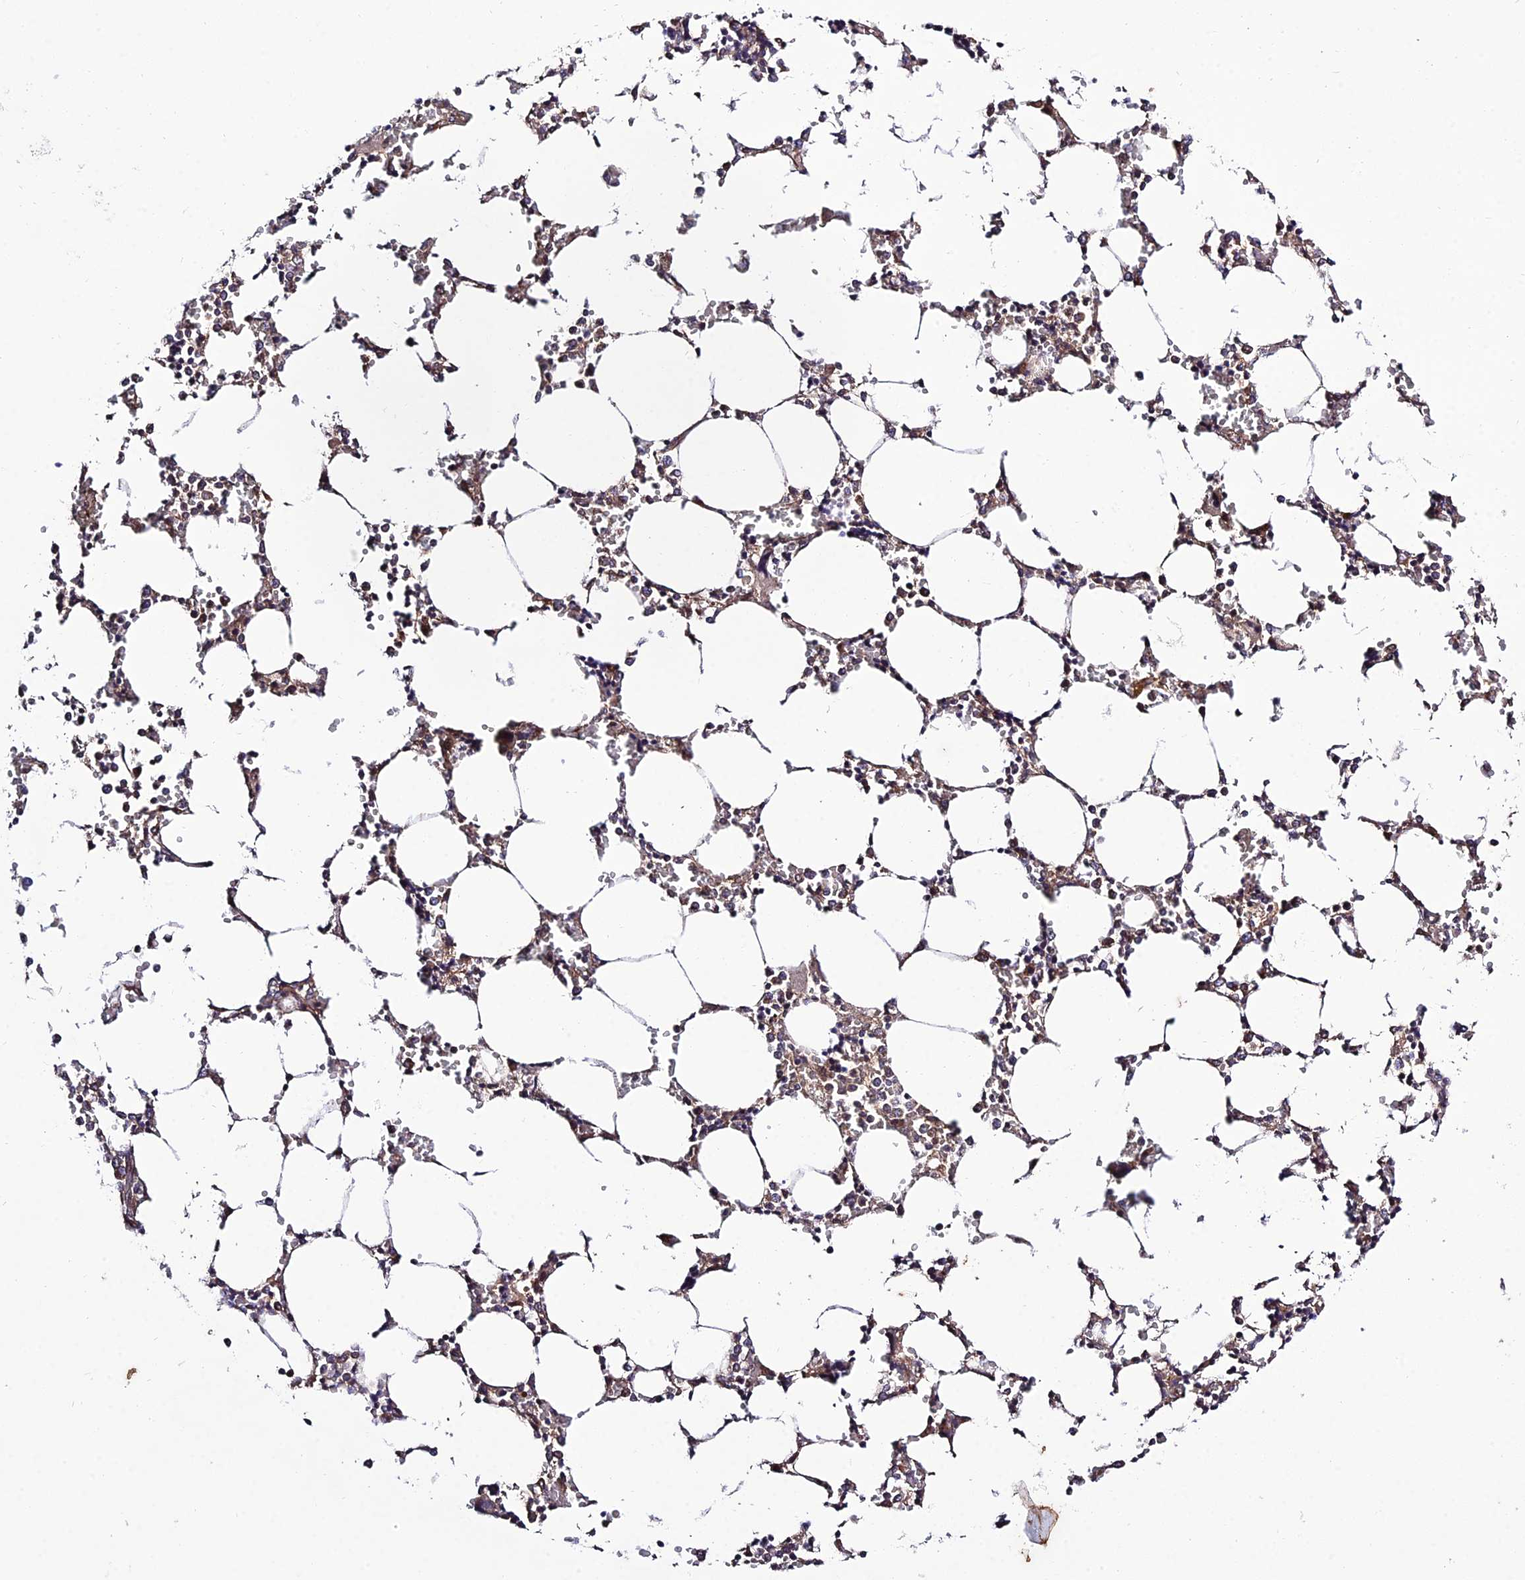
{"staining": {"intensity": "negative", "quantity": "none", "location": "none"}, "tissue": "bone marrow", "cell_type": "Hematopoietic cells", "image_type": "normal", "snomed": [{"axis": "morphology", "description": "Normal tissue, NOS"}, {"axis": "topography", "description": "Bone marrow"}], "caption": "Immunohistochemistry (IHC) of normal bone marrow demonstrates no expression in hematopoietic cells.", "gene": "PLEKHG2", "patient": {"sex": "male", "age": 64}}